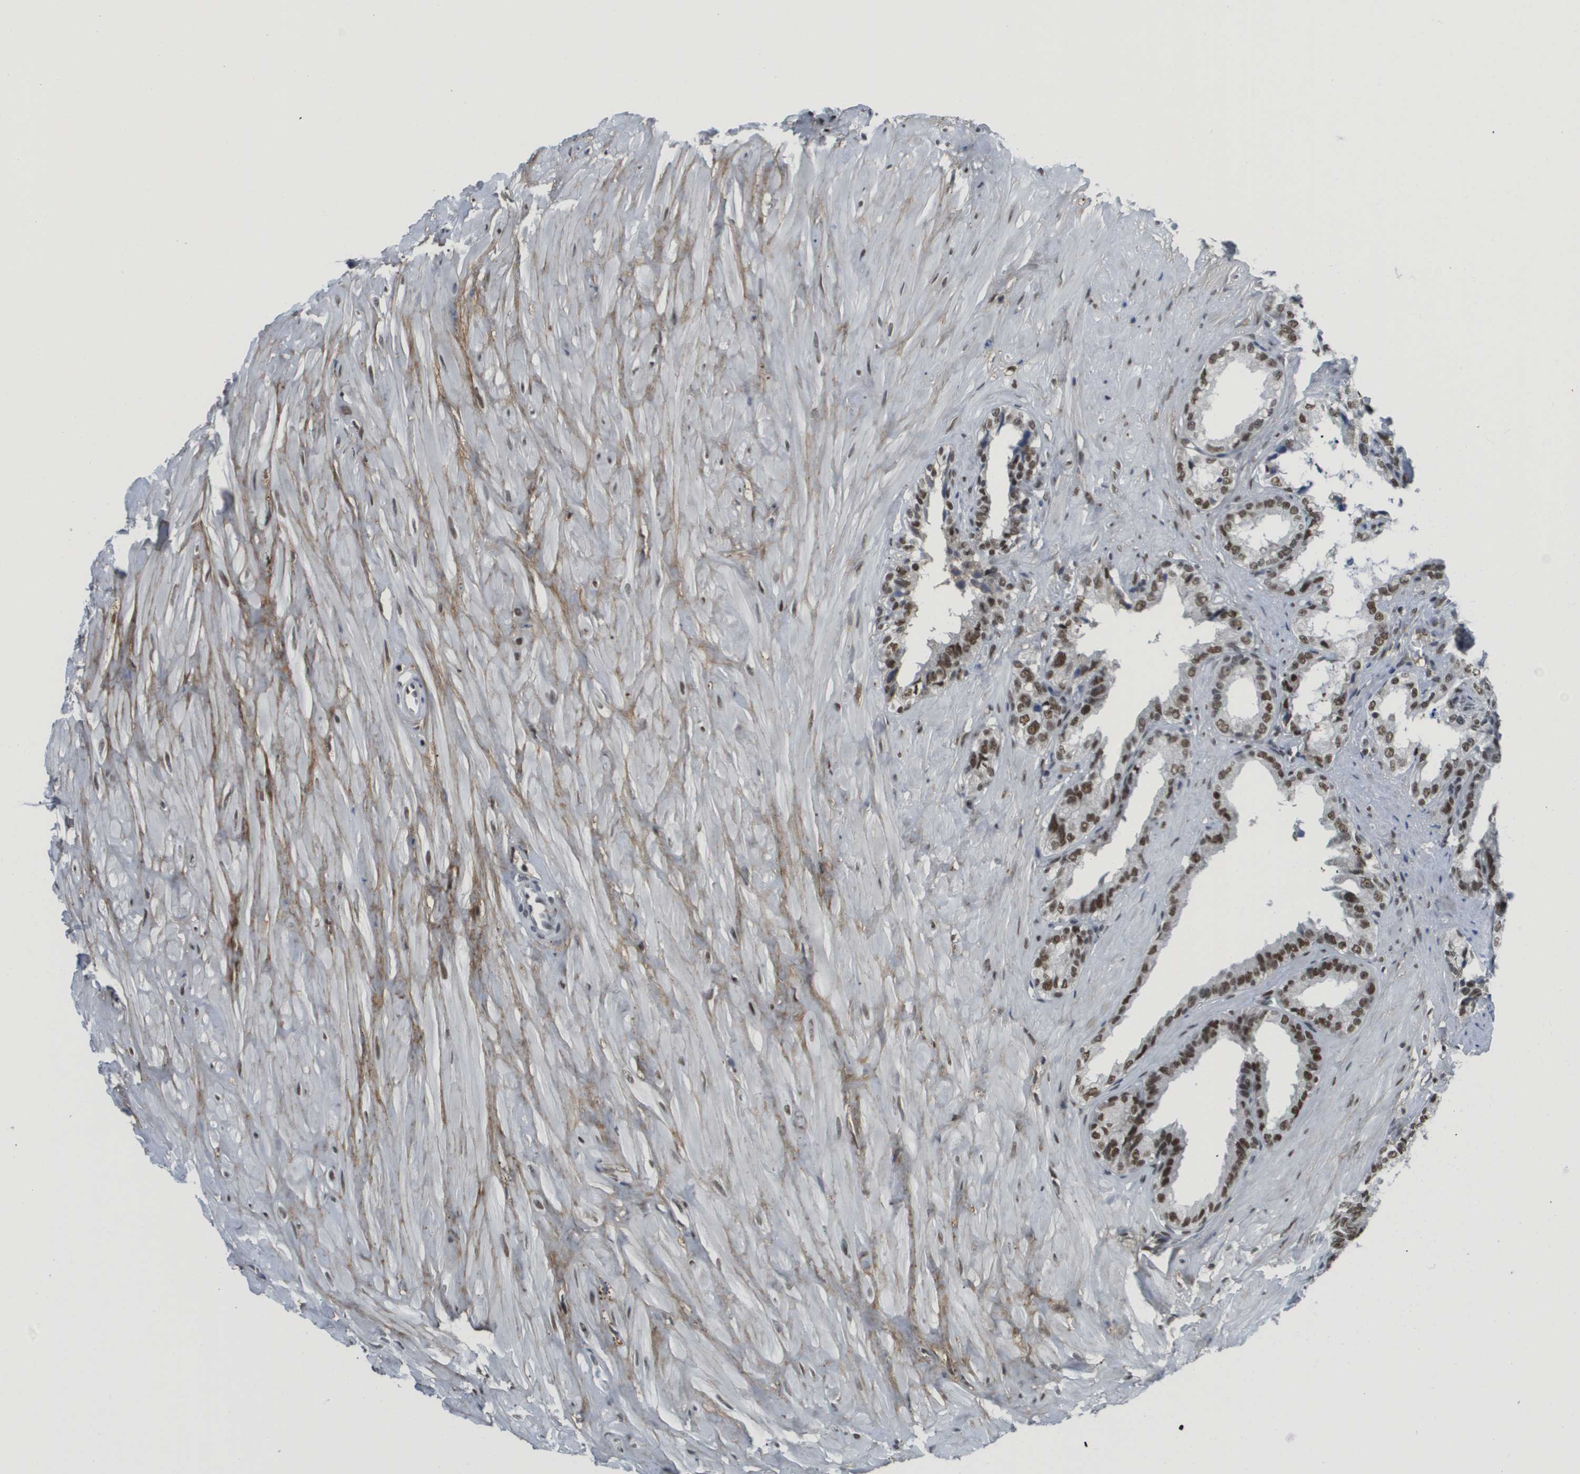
{"staining": {"intensity": "strong", "quantity": ">75%", "location": "nuclear"}, "tissue": "seminal vesicle", "cell_type": "Glandular cells", "image_type": "normal", "snomed": [{"axis": "morphology", "description": "Normal tissue, NOS"}, {"axis": "topography", "description": "Seminal veicle"}], "caption": "Strong nuclear positivity for a protein is seen in approximately >75% of glandular cells of normal seminal vesicle using immunohistochemistry.", "gene": "SMARCAD1", "patient": {"sex": "male", "age": 64}}